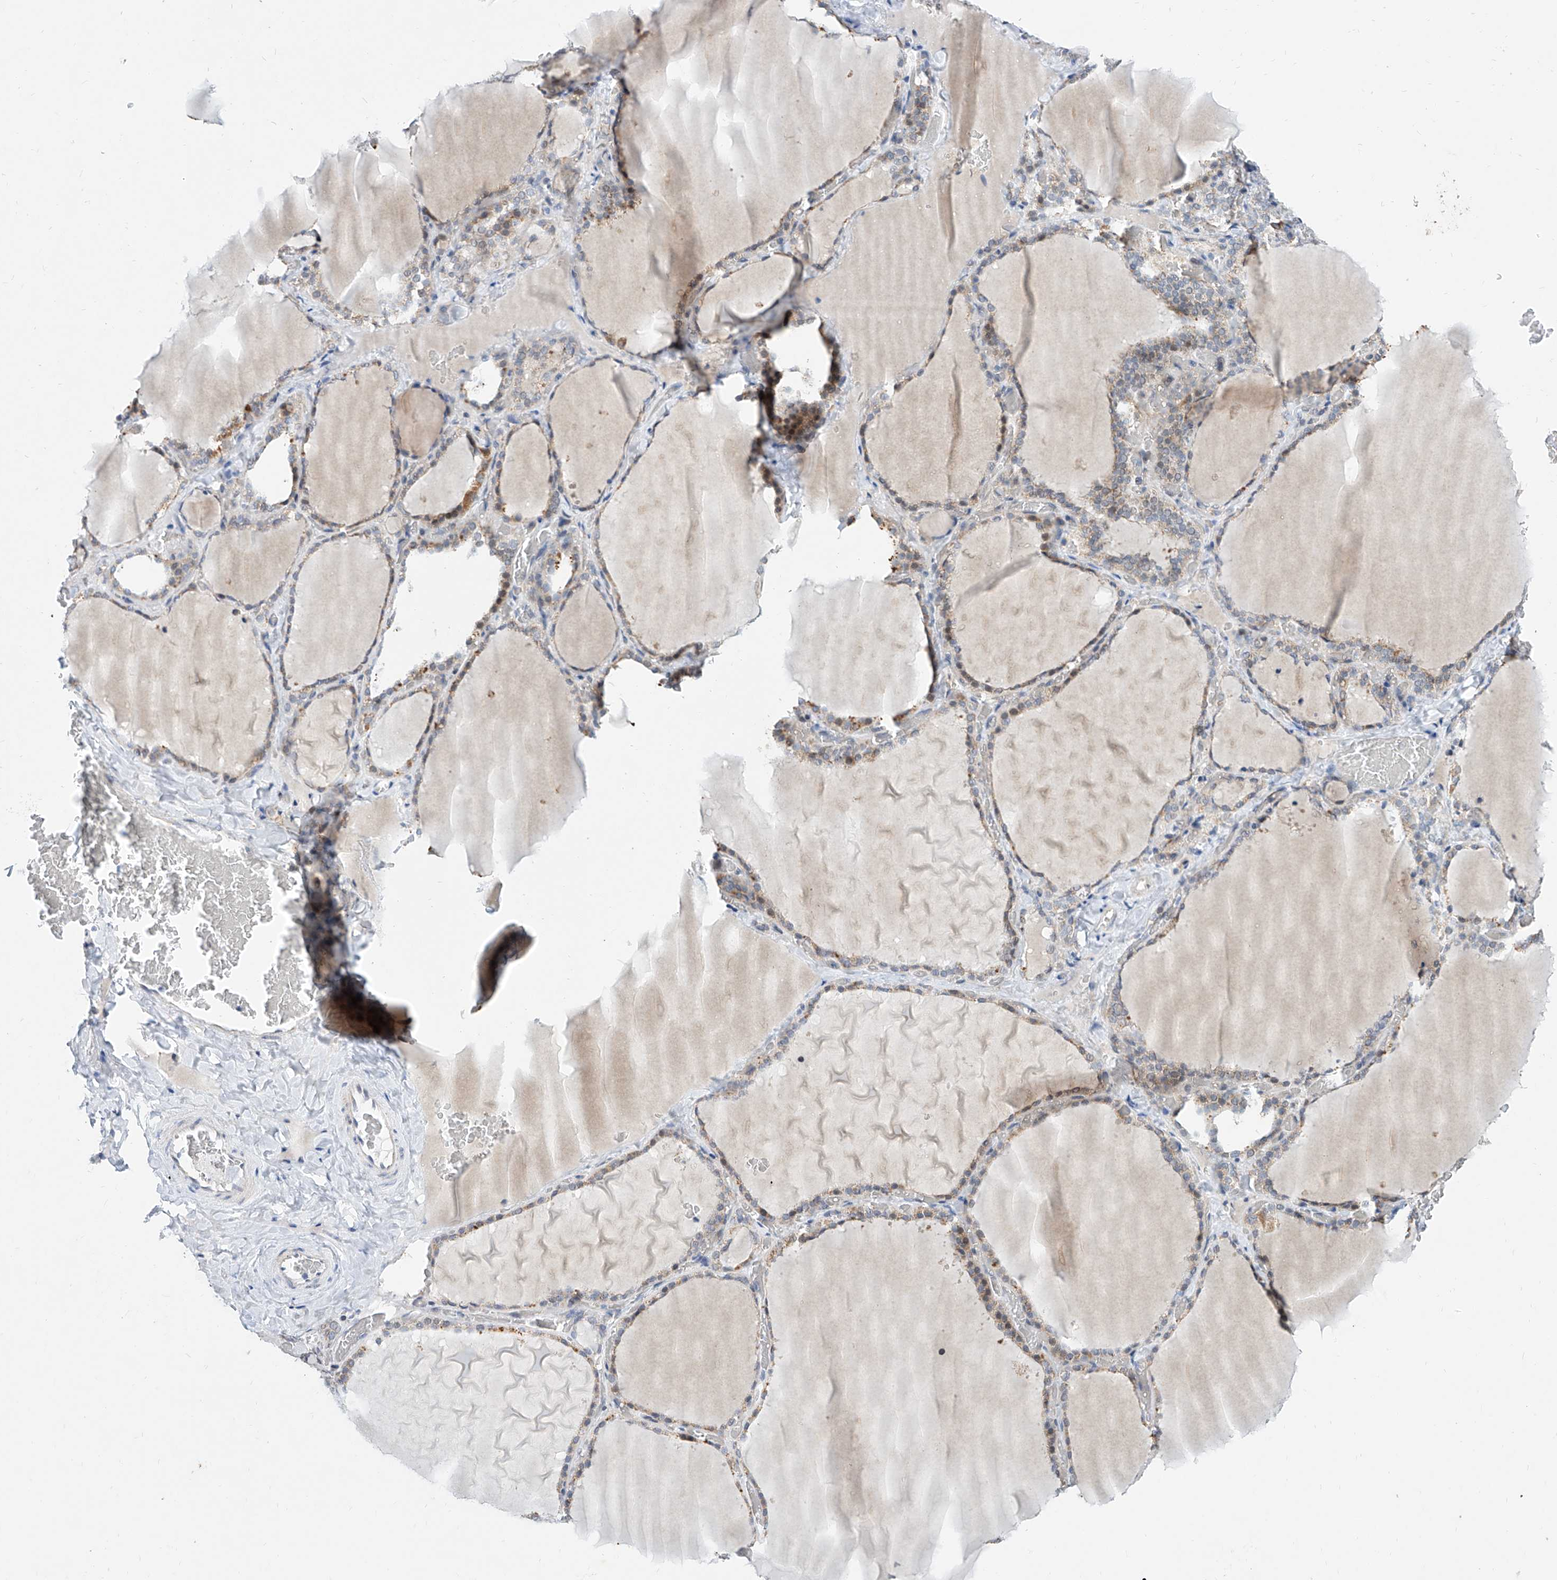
{"staining": {"intensity": "moderate", "quantity": ">75%", "location": "cytoplasmic/membranous"}, "tissue": "thyroid gland", "cell_type": "Glandular cells", "image_type": "normal", "snomed": [{"axis": "morphology", "description": "Normal tissue, NOS"}, {"axis": "topography", "description": "Thyroid gland"}], "caption": "This histopathology image displays normal thyroid gland stained with immunohistochemistry to label a protein in brown. The cytoplasmic/membranous of glandular cells show moderate positivity for the protein. Nuclei are counter-stained blue.", "gene": "BPTF", "patient": {"sex": "female", "age": 22}}